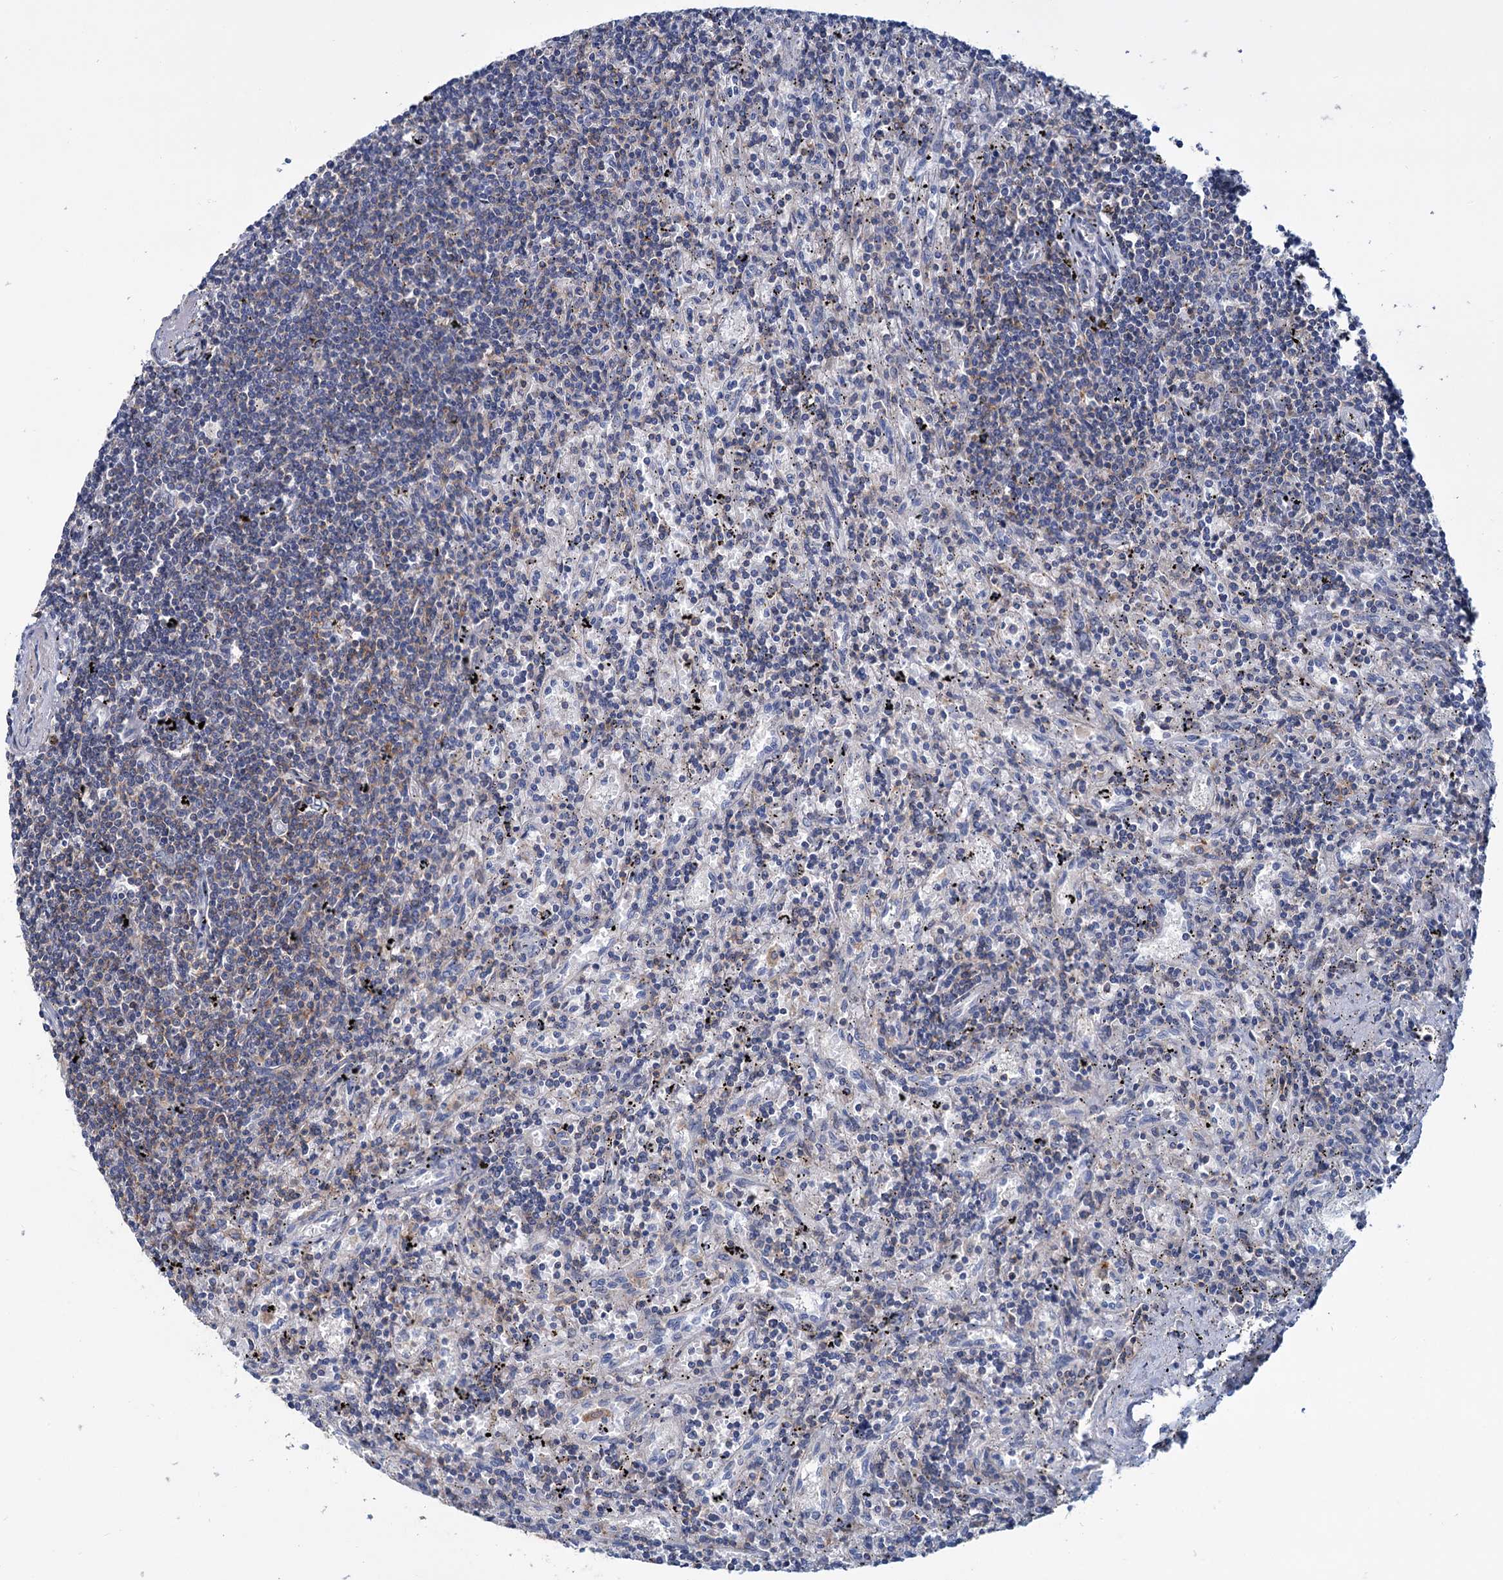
{"staining": {"intensity": "moderate", "quantity": "<25%", "location": "cytoplasmic/membranous"}, "tissue": "lymphoma", "cell_type": "Tumor cells", "image_type": "cancer", "snomed": [{"axis": "morphology", "description": "Malignant lymphoma, non-Hodgkin's type, Low grade"}, {"axis": "topography", "description": "Spleen"}], "caption": "This photomicrograph reveals malignant lymphoma, non-Hodgkin's type (low-grade) stained with immunohistochemistry to label a protein in brown. The cytoplasmic/membranous of tumor cells show moderate positivity for the protein. Nuclei are counter-stained blue.", "gene": "LRCH4", "patient": {"sex": "male", "age": 76}}